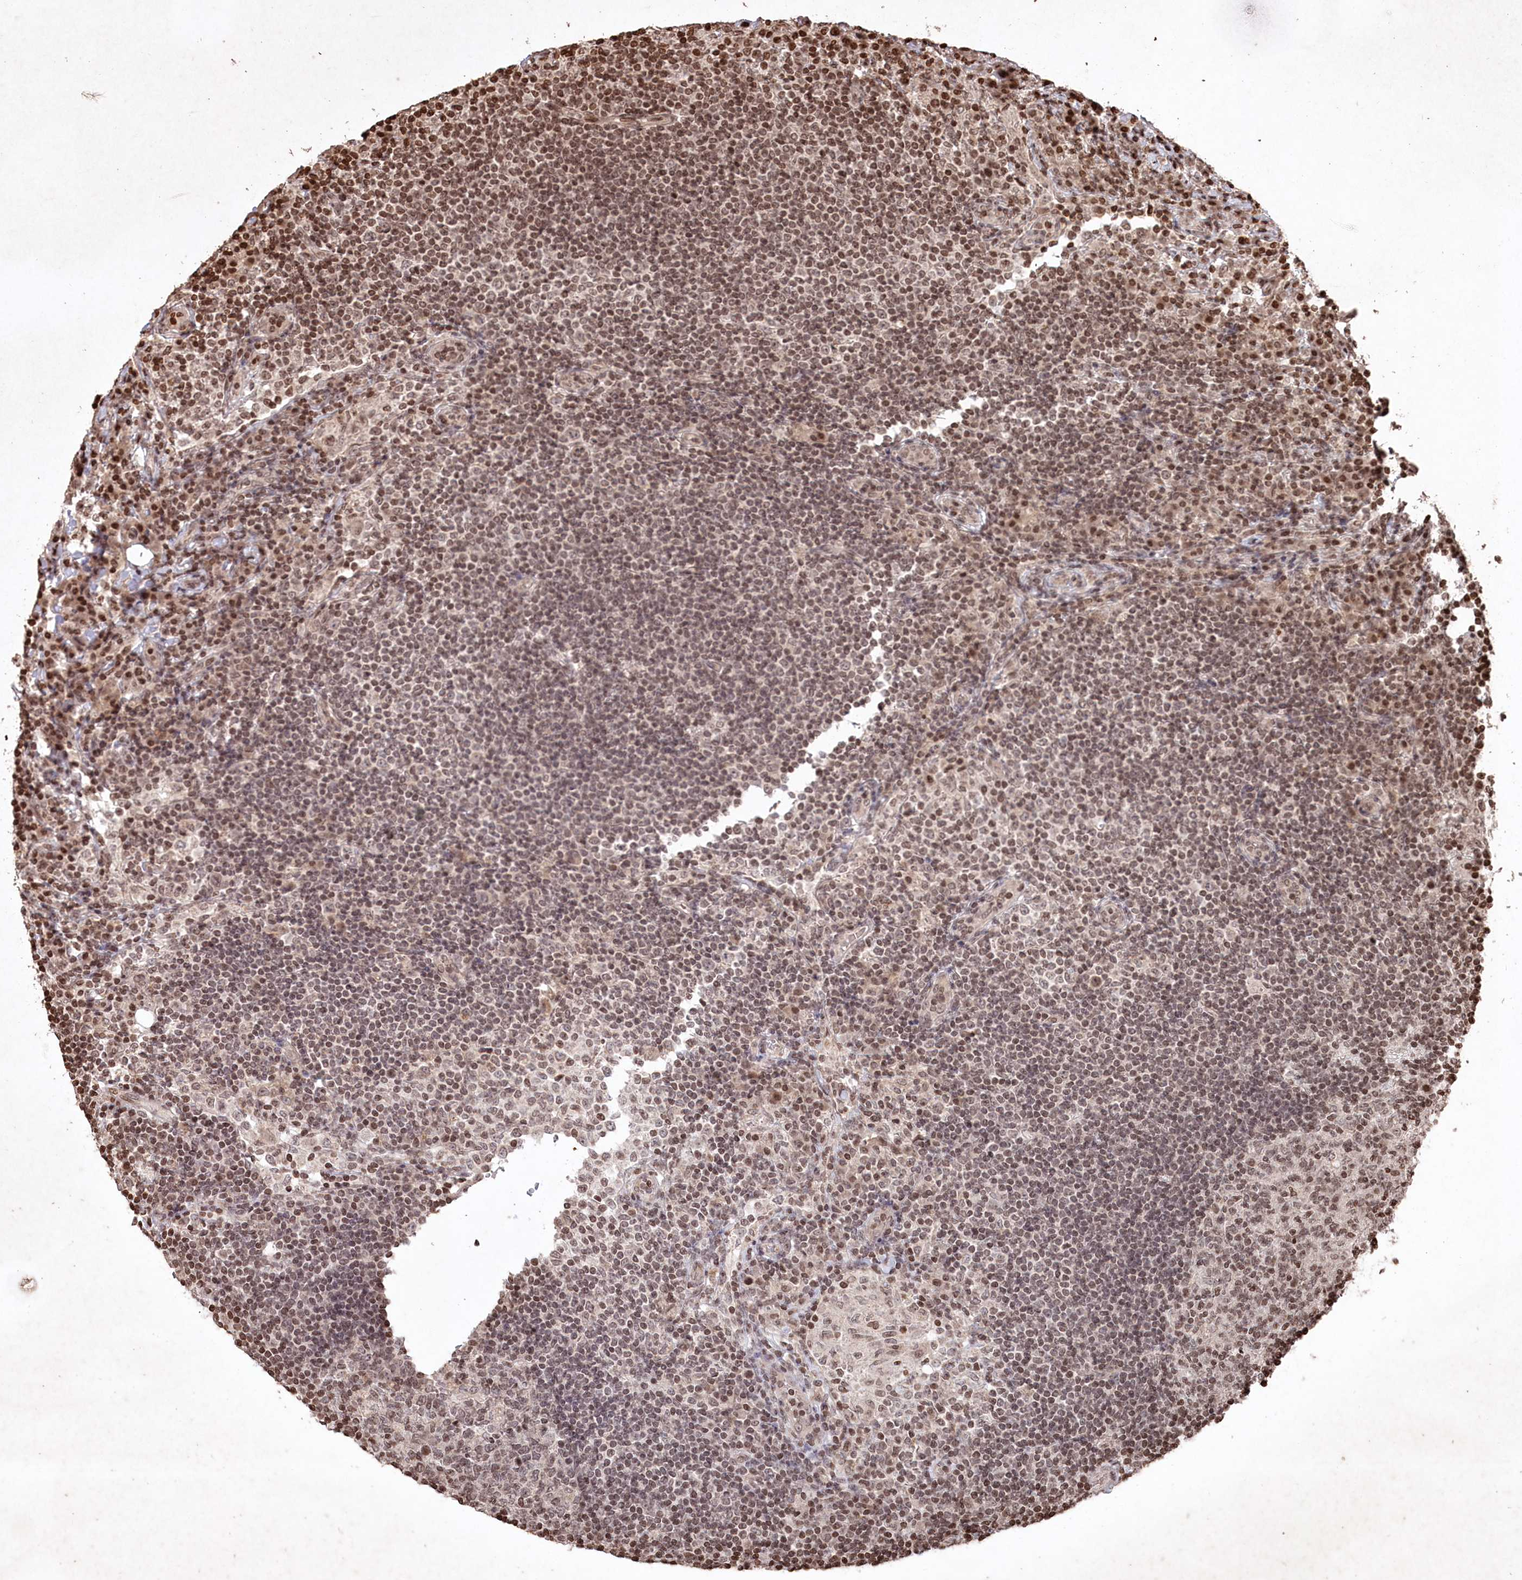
{"staining": {"intensity": "moderate", "quantity": ">75%", "location": "nuclear"}, "tissue": "lymph node", "cell_type": "Germinal center cells", "image_type": "normal", "snomed": [{"axis": "morphology", "description": "Normal tissue, NOS"}, {"axis": "topography", "description": "Lymph node"}], "caption": "Immunohistochemistry of unremarkable human lymph node demonstrates medium levels of moderate nuclear expression in about >75% of germinal center cells. The staining was performed using DAB, with brown indicating positive protein expression. Nuclei are stained blue with hematoxylin.", "gene": "CCSER2", "patient": {"sex": "female", "age": 53}}